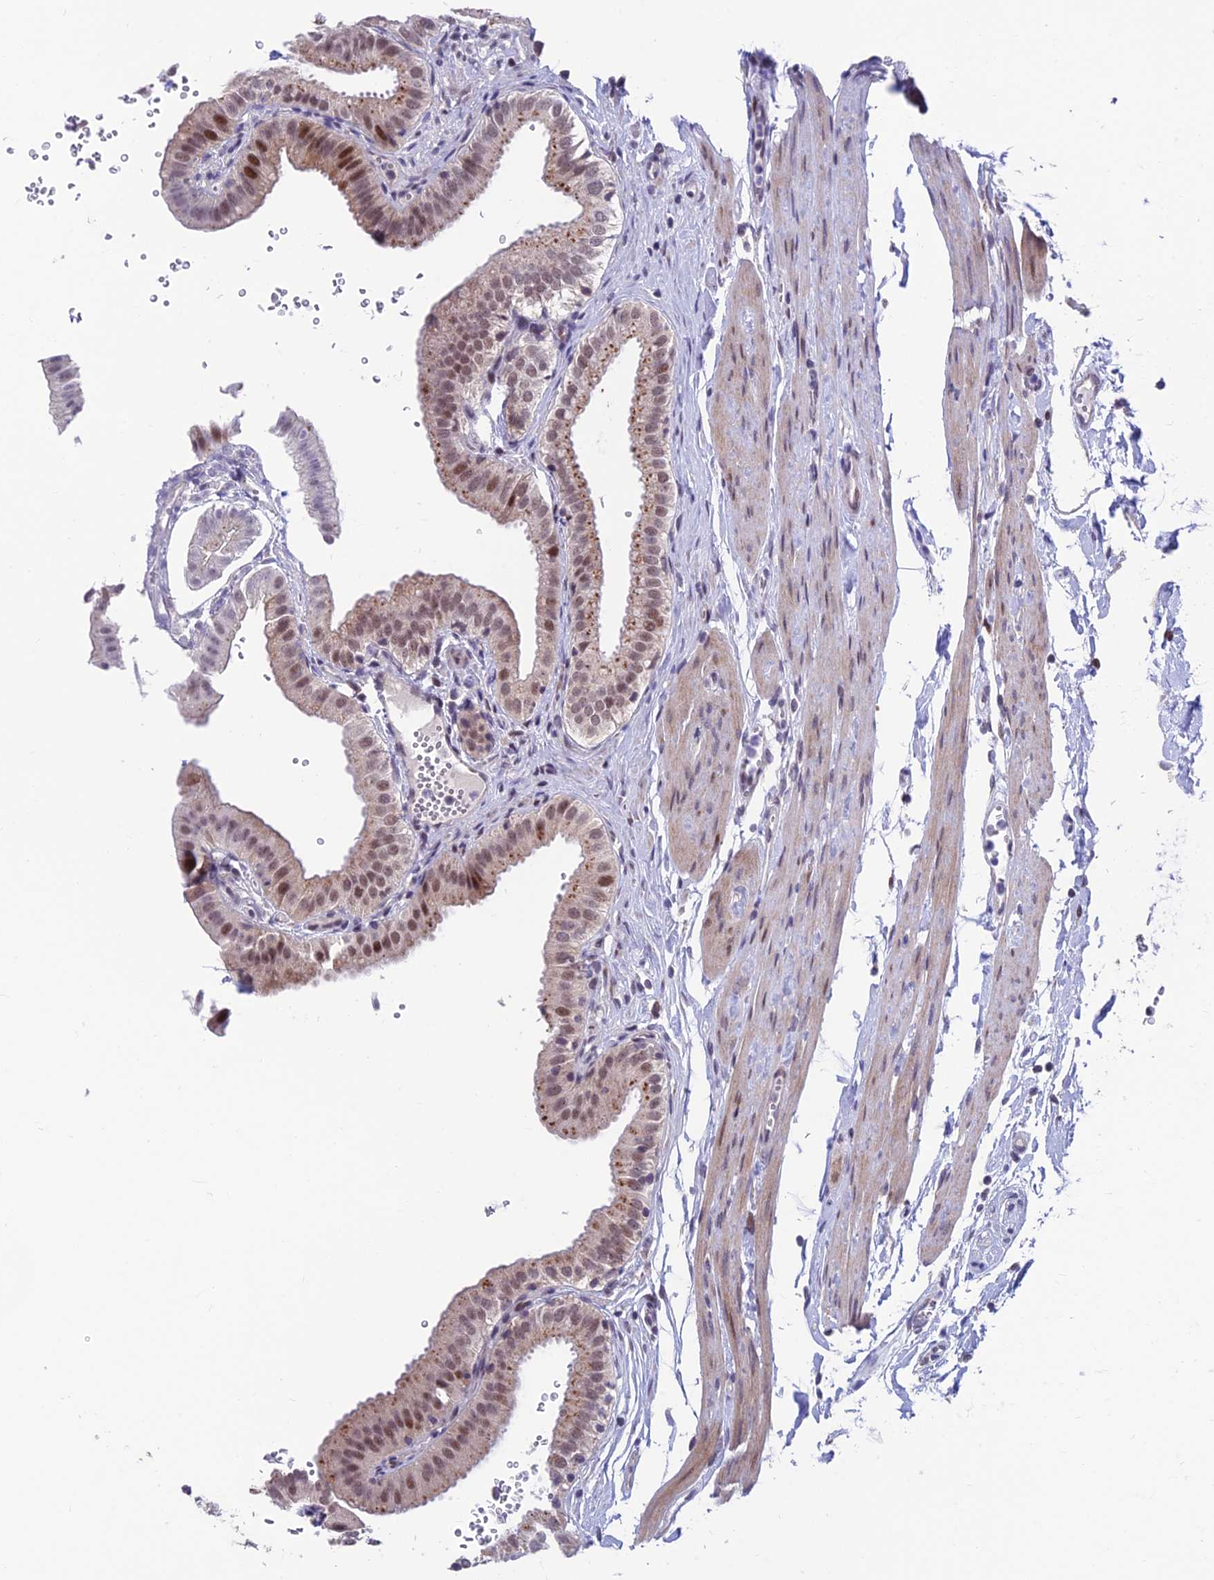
{"staining": {"intensity": "strong", "quantity": "25%-75%", "location": "nuclear"}, "tissue": "gallbladder", "cell_type": "Glandular cells", "image_type": "normal", "snomed": [{"axis": "morphology", "description": "Normal tissue, NOS"}, {"axis": "topography", "description": "Gallbladder"}], "caption": "This is an image of immunohistochemistry staining of normal gallbladder, which shows strong positivity in the nuclear of glandular cells.", "gene": "KIAA1191", "patient": {"sex": "female", "age": 61}}